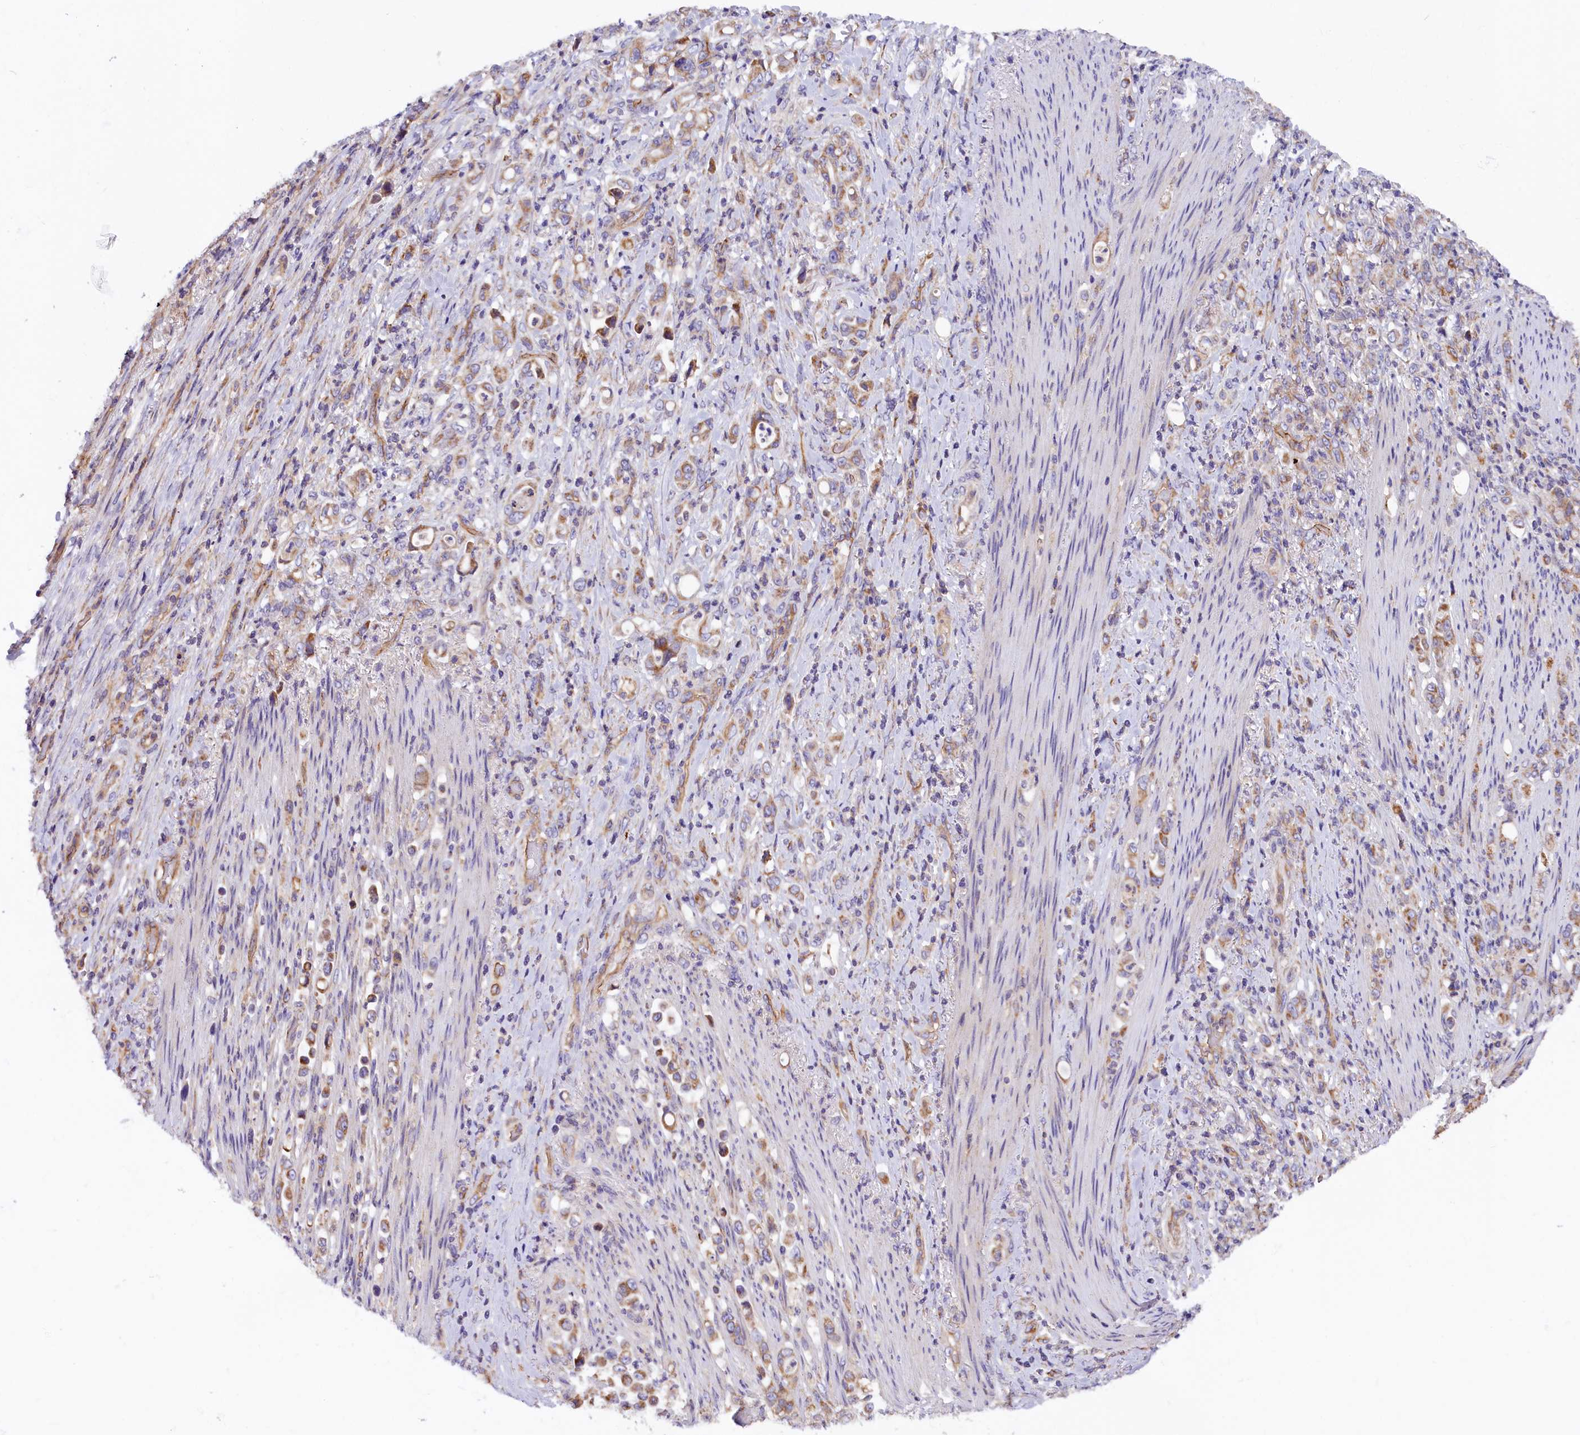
{"staining": {"intensity": "moderate", "quantity": ">75%", "location": "cytoplasmic/membranous"}, "tissue": "stomach cancer", "cell_type": "Tumor cells", "image_type": "cancer", "snomed": [{"axis": "morphology", "description": "Normal tissue, NOS"}, {"axis": "morphology", "description": "Adenocarcinoma, NOS"}, {"axis": "topography", "description": "Stomach"}], "caption": "Stomach adenocarcinoma stained with a protein marker demonstrates moderate staining in tumor cells.", "gene": "DNAJB9", "patient": {"sex": "female", "age": 79}}